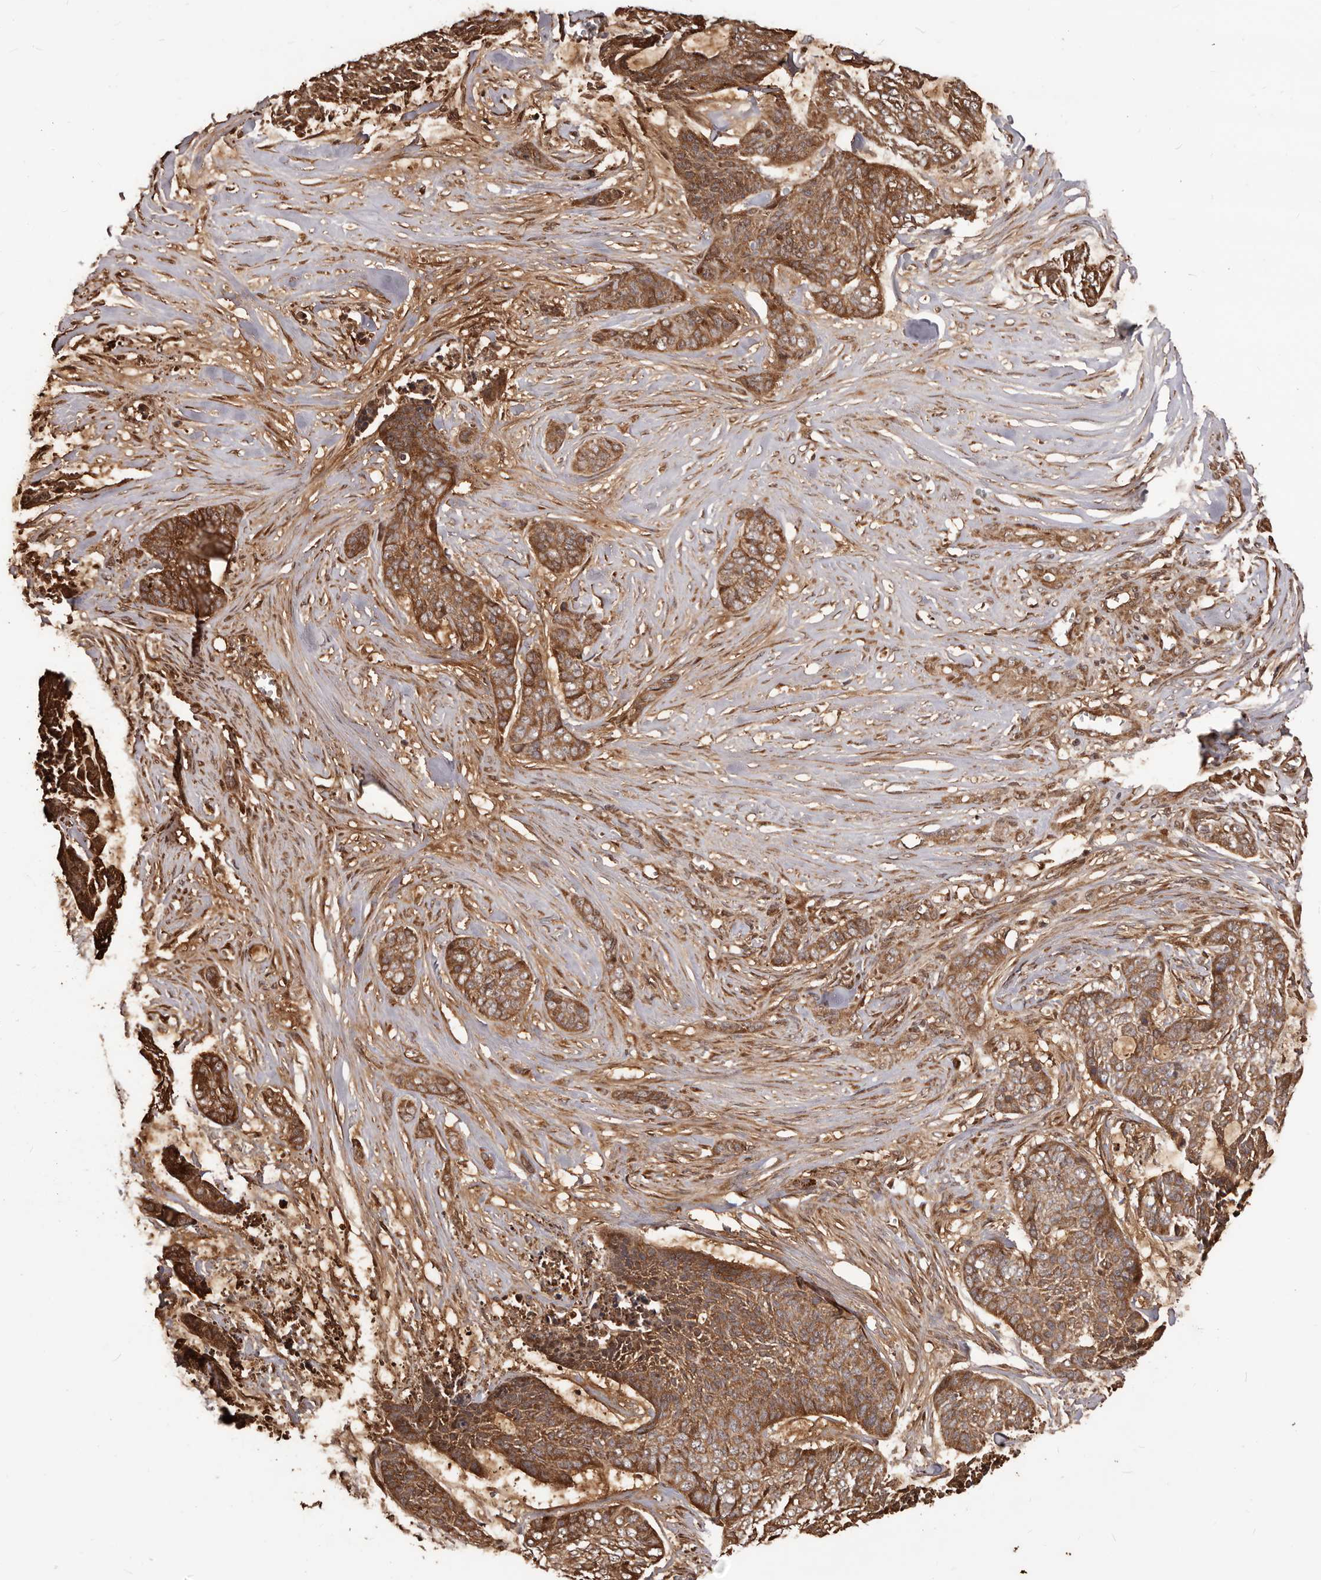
{"staining": {"intensity": "moderate", "quantity": ">75%", "location": "cytoplasmic/membranous"}, "tissue": "skin cancer", "cell_type": "Tumor cells", "image_type": "cancer", "snomed": [{"axis": "morphology", "description": "Basal cell carcinoma"}, {"axis": "topography", "description": "Skin"}], "caption": "Skin basal cell carcinoma stained for a protein (brown) shows moderate cytoplasmic/membranous positive positivity in approximately >75% of tumor cells.", "gene": "MTO1", "patient": {"sex": "female", "age": 64}}